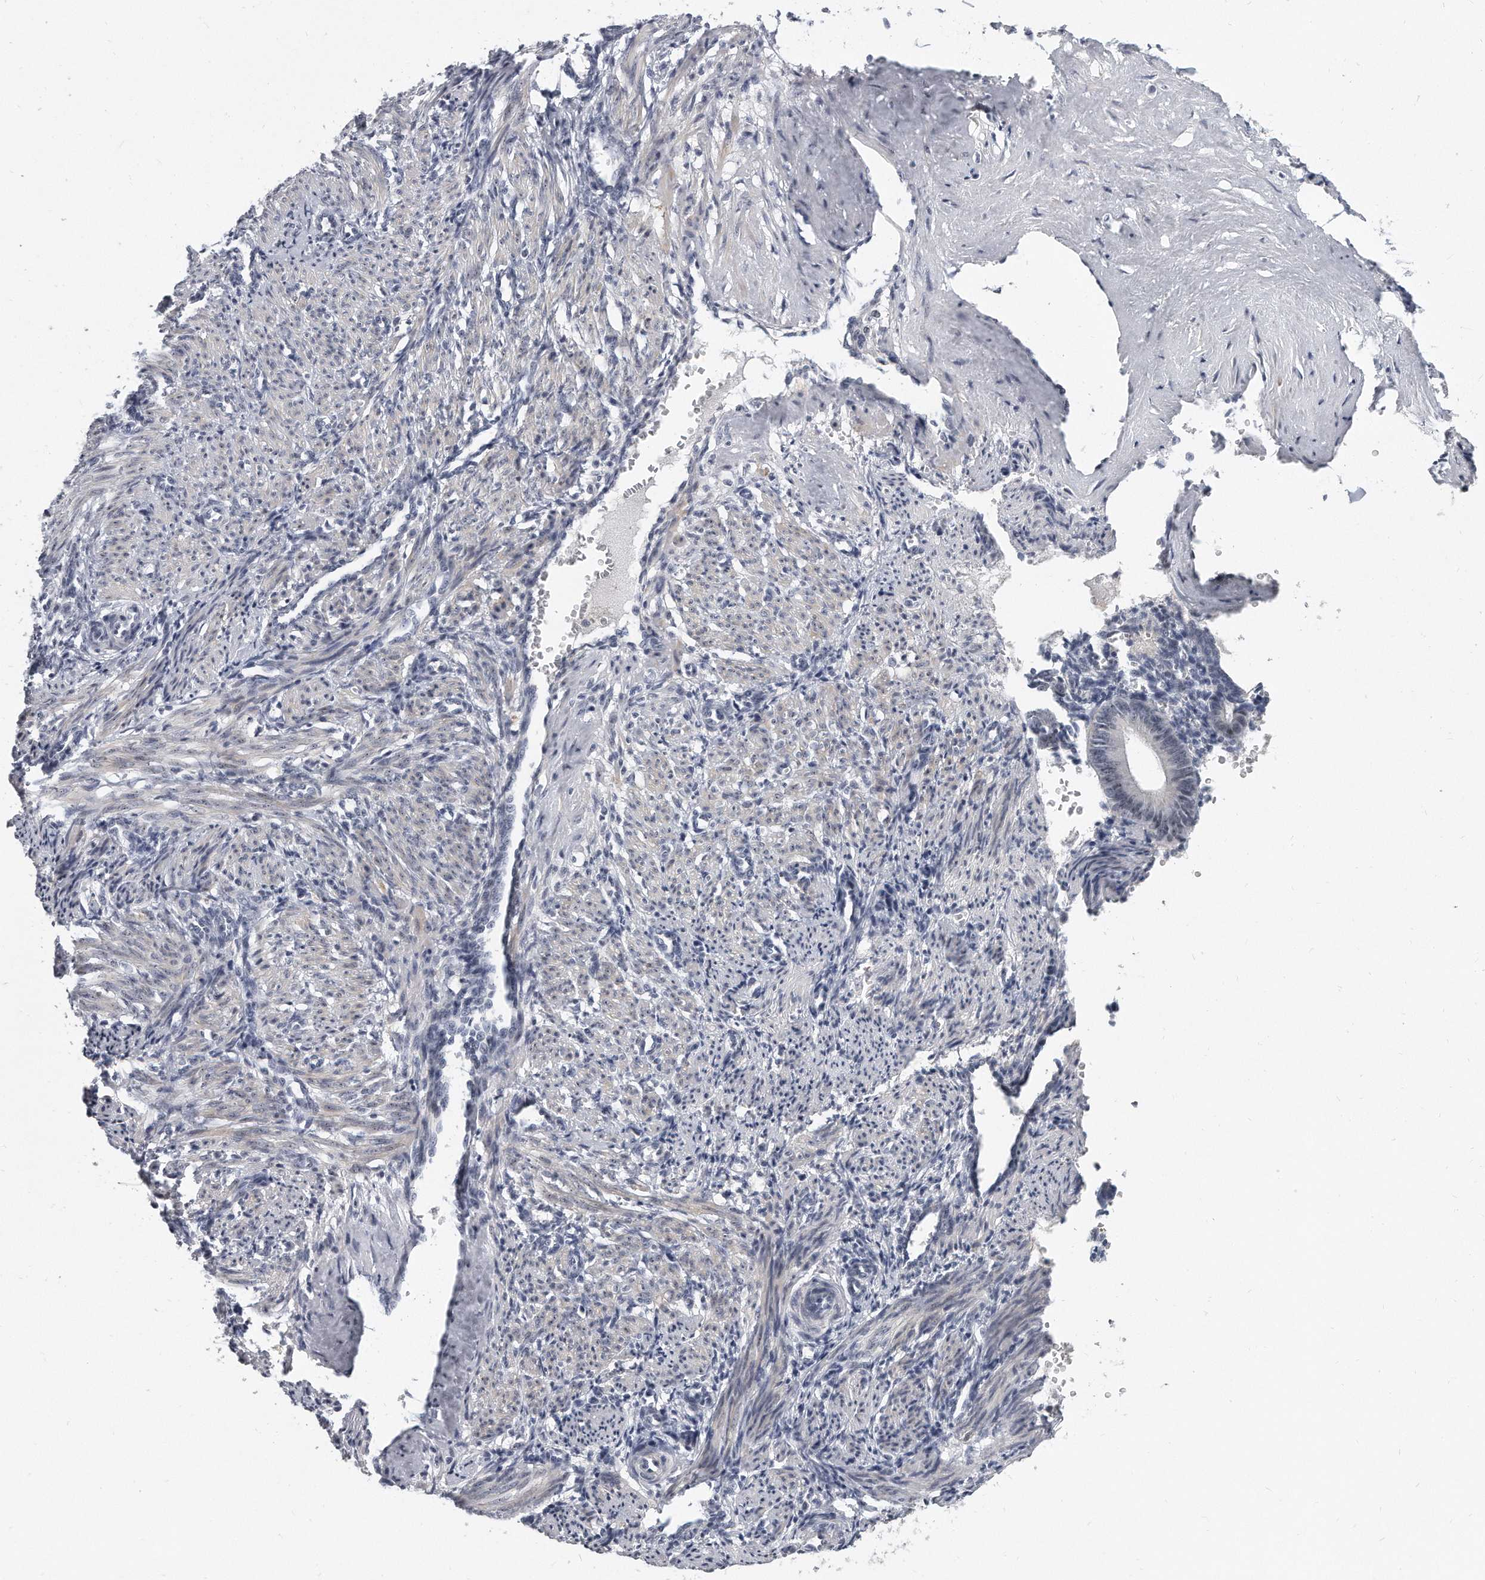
{"staining": {"intensity": "negative", "quantity": "none", "location": "none"}, "tissue": "smooth muscle", "cell_type": "Smooth muscle cells", "image_type": "normal", "snomed": [{"axis": "morphology", "description": "Normal tissue, NOS"}, {"axis": "topography", "description": "Endometrium"}], "caption": "Smooth muscle cells show no significant protein positivity in benign smooth muscle. (Immunohistochemistry (ihc), brightfield microscopy, high magnification).", "gene": "TFCP2L1", "patient": {"sex": "female", "age": 33}}